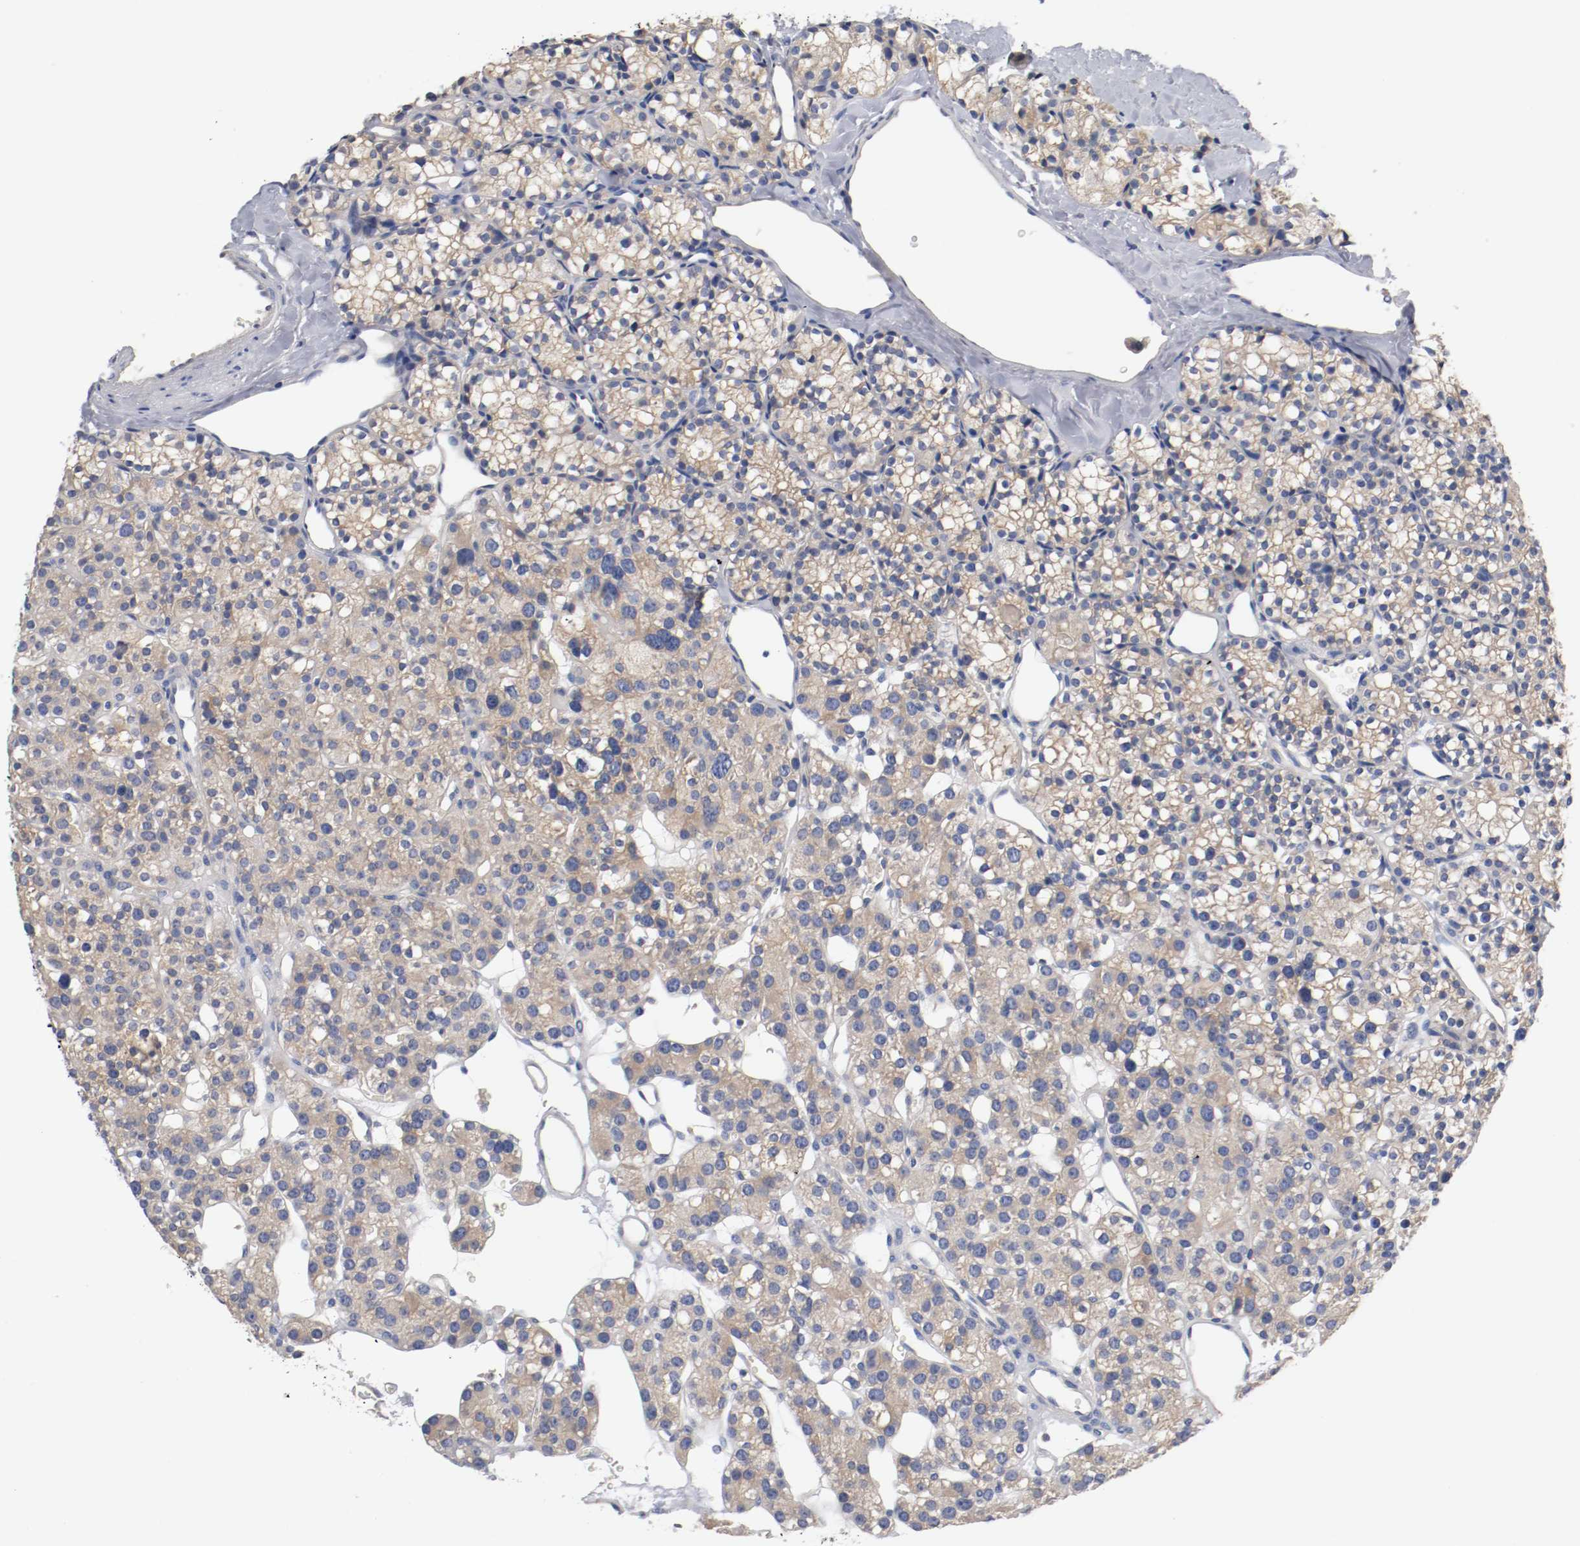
{"staining": {"intensity": "weak", "quantity": ">75%", "location": "cytoplasmic/membranous"}, "tissue": "parathyroid gland", "cell_type": "Glandular cells", "image_type": "normal", "snomed": [{"axis": "morphology", "description": "Normal tissue, NOS"}, {"axis": "topography", "description": "Parathyroid gland"}], "caption": "Glandular cells show low levels of weak cytoplasmic/membranous expression in about >75% of cells in benign parathyroid gland.", "gene": "HGS", "patient": {"sex": "female", "age": 64}}